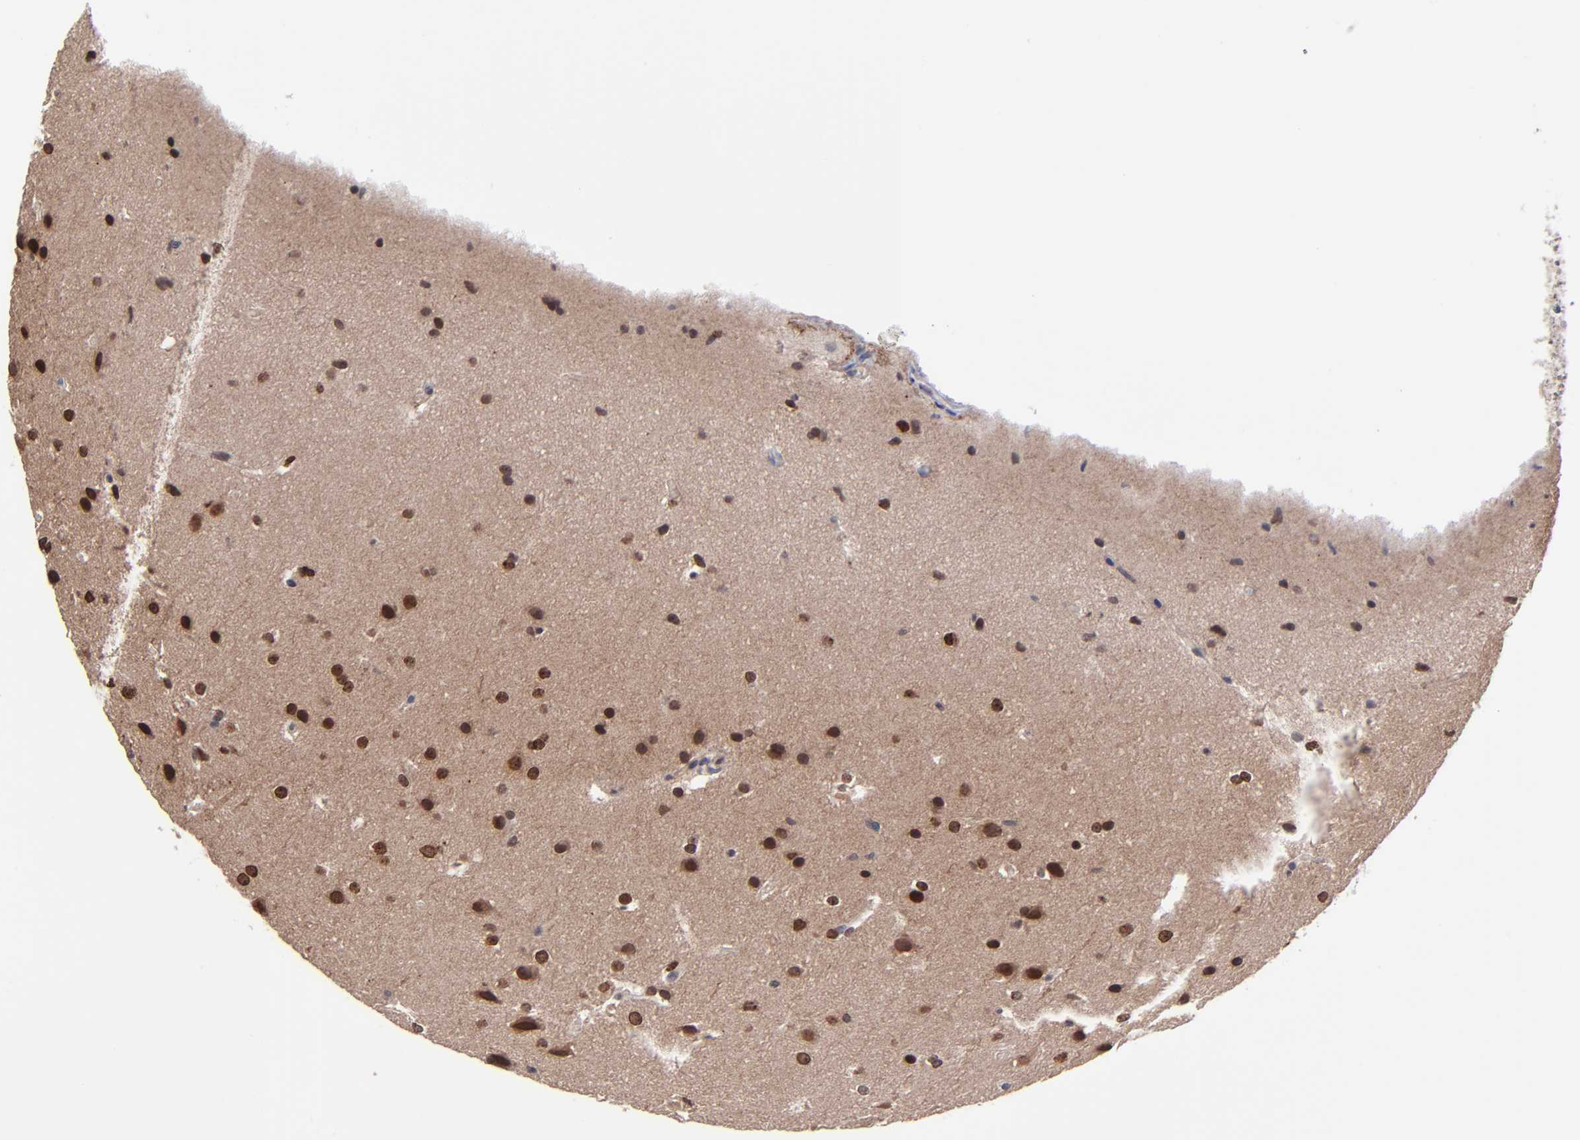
{"staining": {"intensity": "strong", "quantity": ">75%", "location": "nuclear"}, "tissue": "glioma", "cell_type": "Tumor cells", "image_type": "cancer", "snomed": [{"axis": "morphology", "description": "Glioma, malignant, Low grade"}, {"axis": "topography", "description": "Cerebral cortex"}], "caption": "A brown stain shows strong nuclear staining of a protein in glioma tumor cells.", "gene": "ZNF419", "patient": {"sex": "female", "age": 47}}